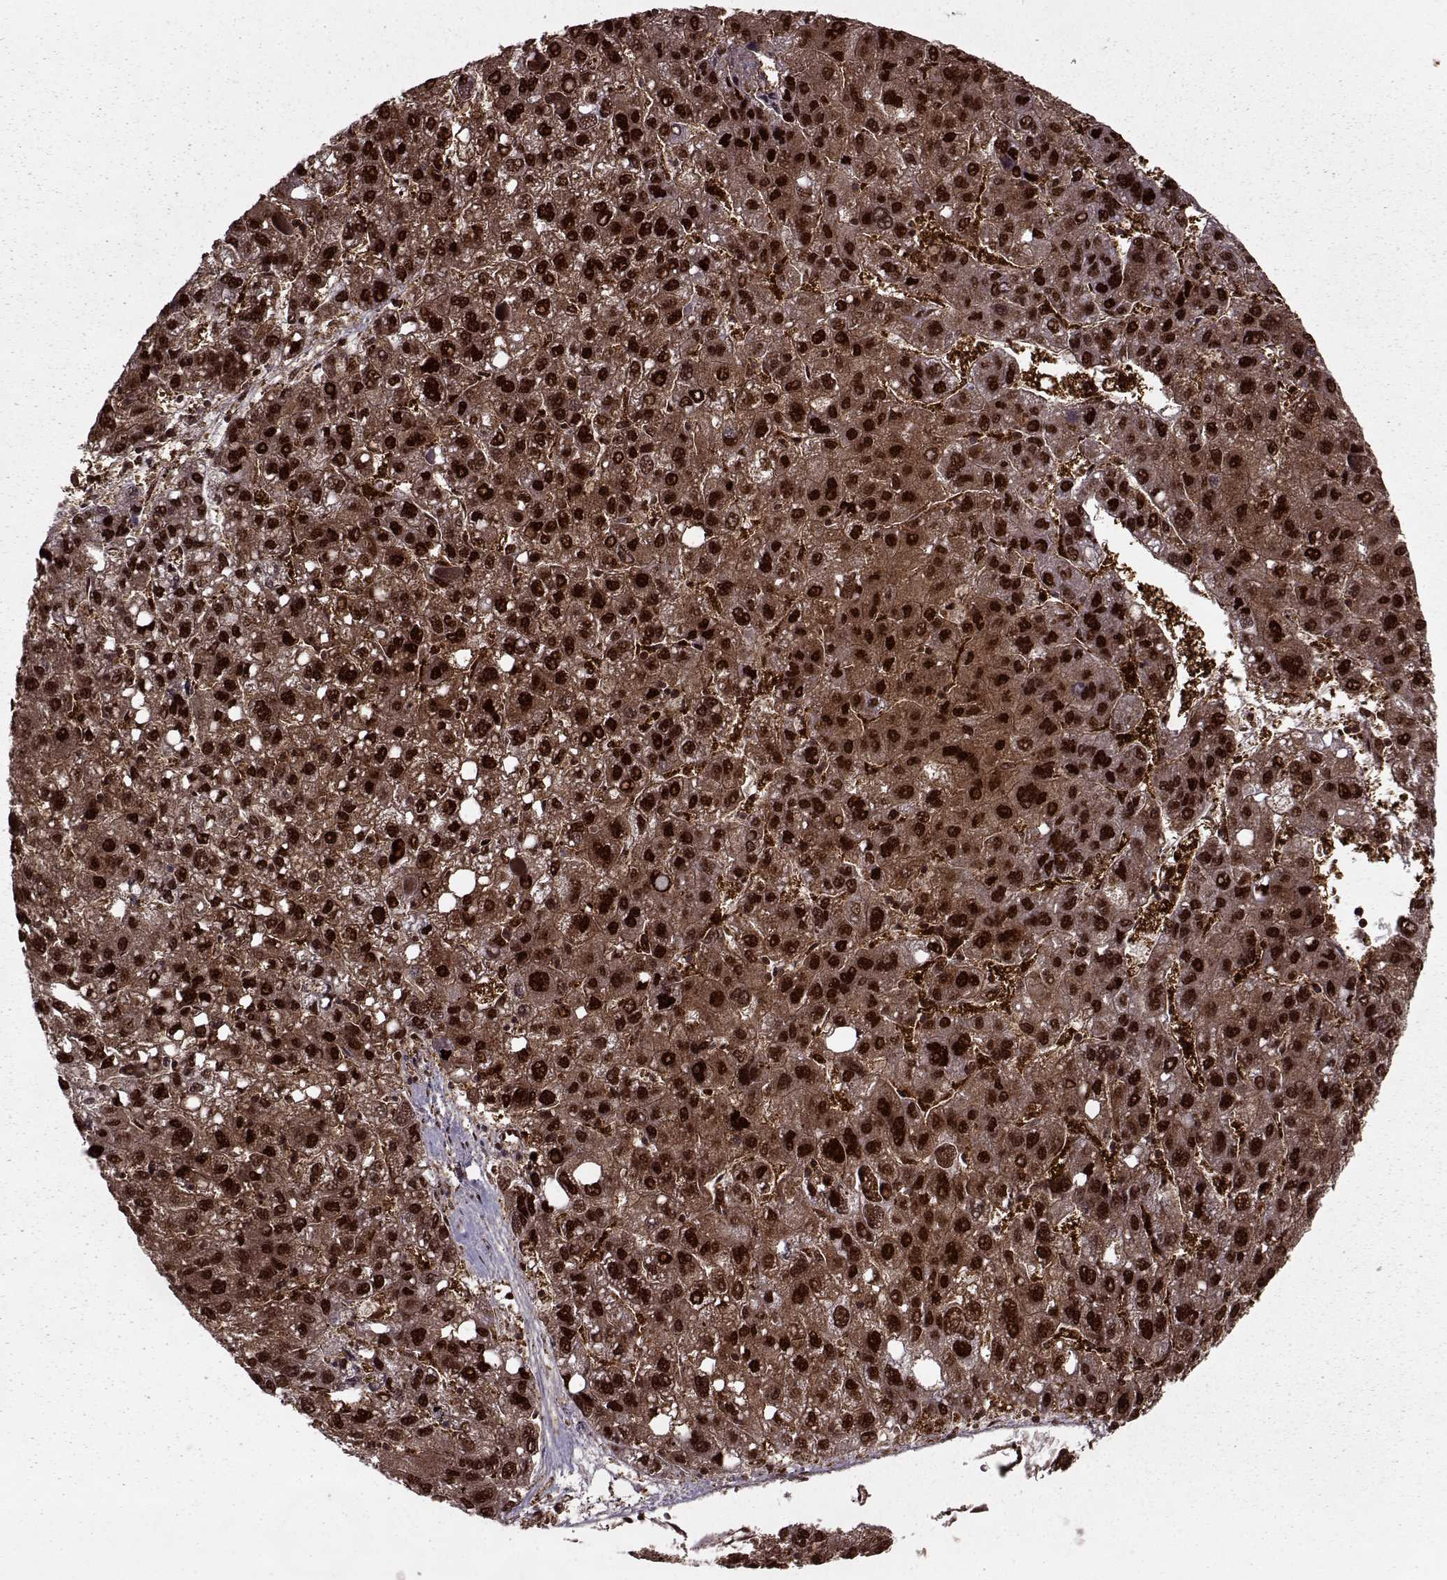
{"staining": {"intensity": "strong", "quantity": ">75%", "location": "cytoplasmic/membranous,nuclear"}, "tissue": "liver cancer", "cell_type": "Tumor cells", "image_type": "cancer", "snomed": [{"axis": "morphology", "description": "Carcinoma, Hepatocellular, NOS"}, {"axis": "topography", "description": "Liver"}], "caption": "Immunohistochemistry photomicrograph of neoplastic tissue: human liver hepatocellular carcinoma stained using IHC demonstrates high levels of strong protein expression localized specifically in the cytoplasmic/membranous and nuclear of tumor cells, appearing as a cytoplasmic/membranous and nuclear brown color.", "gene": "PSMA7", "patient": {"sex": "female", "age": 82}}